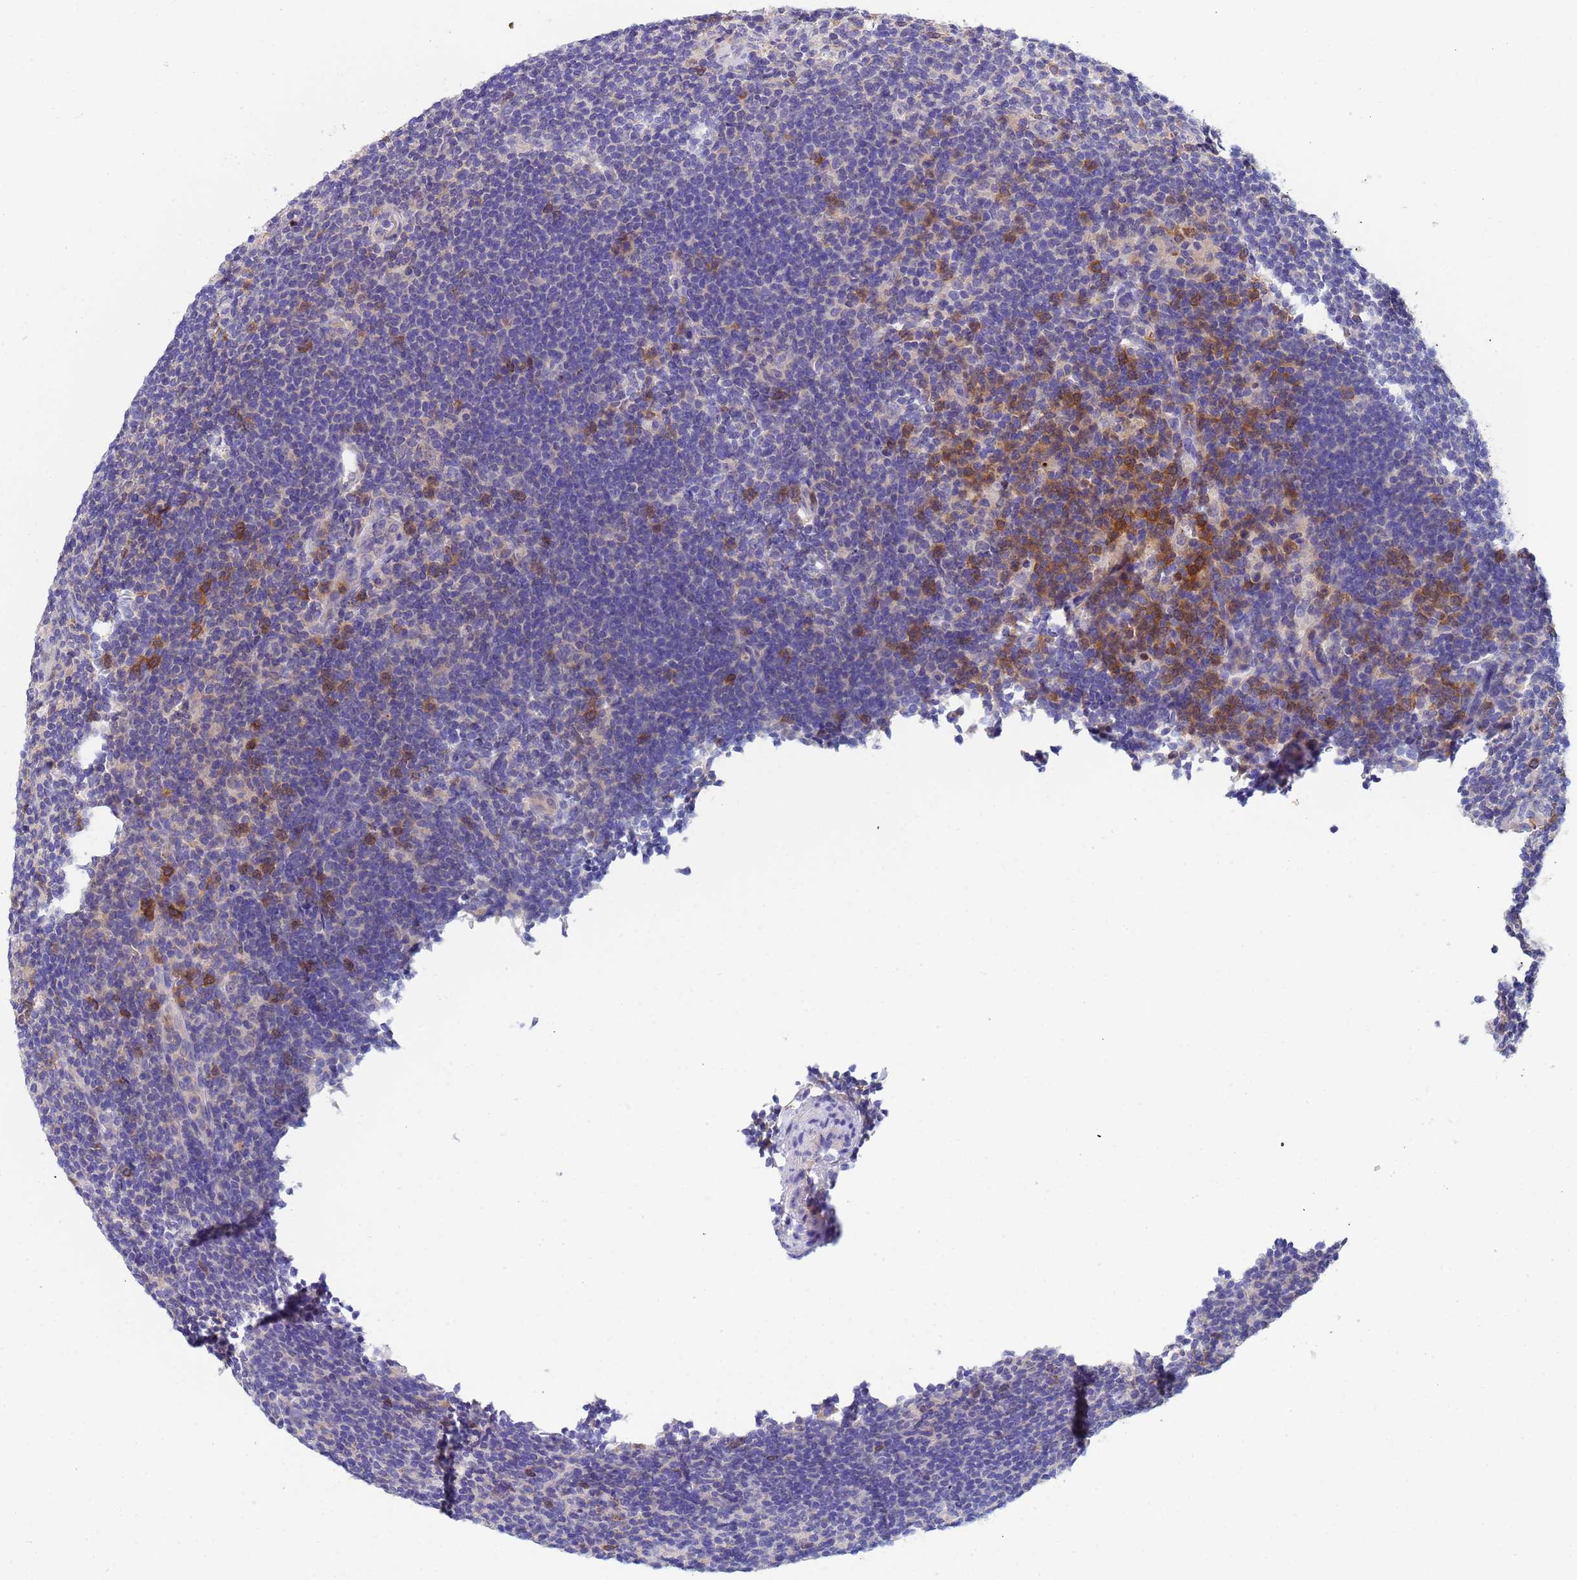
{"staining": {"intensity": "negative", "quantity": "none", "location": "none"}, "tissue": "lymphoma", "cell_type": "Tumor cells", "image_type": "cancer", "snomed": [{"axis": "morphology", "description": "Hodgkin's disease, NOS"}, {"axis": "topography", "description": "Lymph node"}], "caption": "IHC image of Hodgkin's disease stained for a protein (brown), which exhibits no staining in tumor cells.", "gene": "TTLL11", "patient": {"sex": "female", "age": 57}}